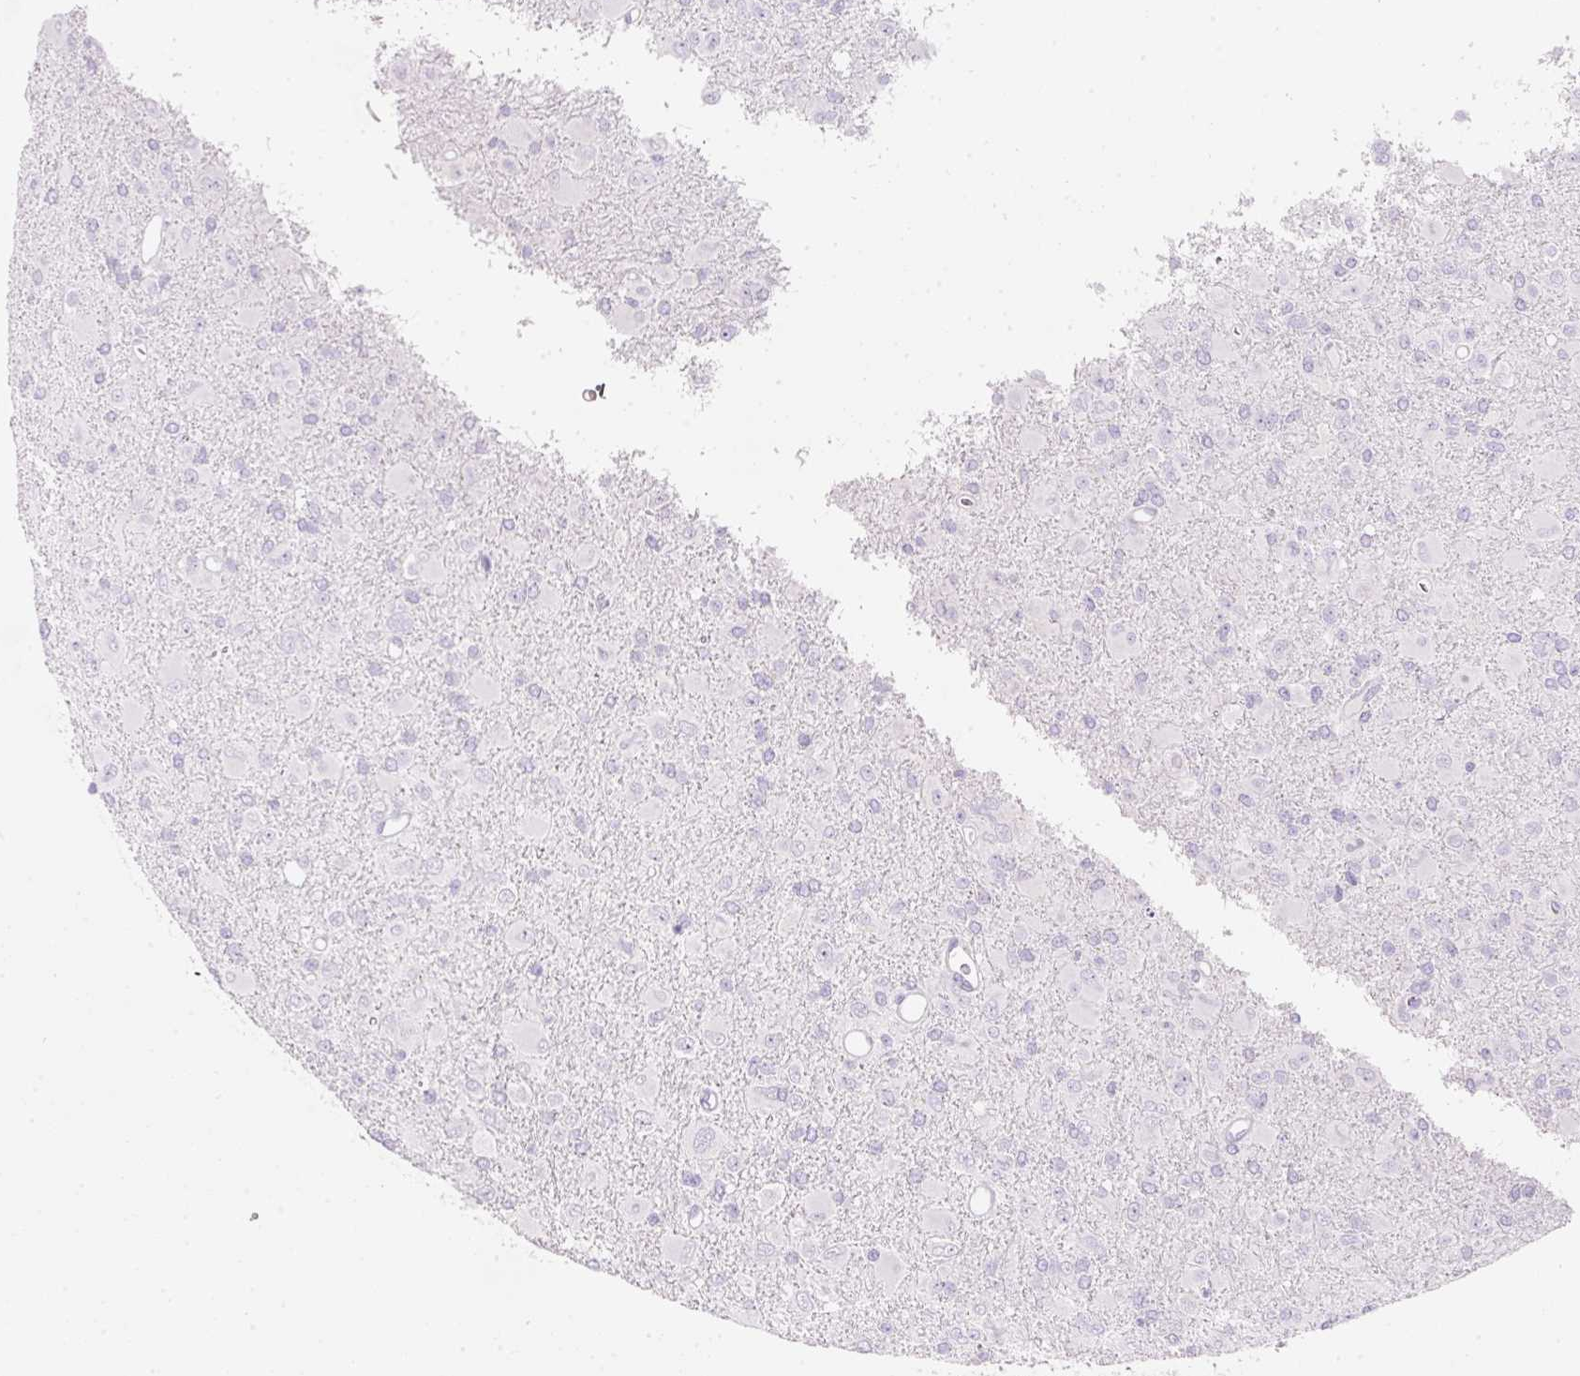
{"staining": {"intensity": "negative", "quantity": "none", "location": "none"}, "tissue": "glioma", "cell_type": "Tumor cells", "image_type": "cancer", "snomed": [{"axis": "morphology", "description": "Glioma, malignant, Low grade"}, {"axis": "topography", "description": "Brain"}], "caption": "DAB immunohistochemical staining of human low-grade glioma (malignant) shows no significant expression in tumor cells. (DAB IHC visualized using brightfield microscopy, high magnification).", "gene": "SLC2A2", "patient": {"sex": "male", "age": 65}}